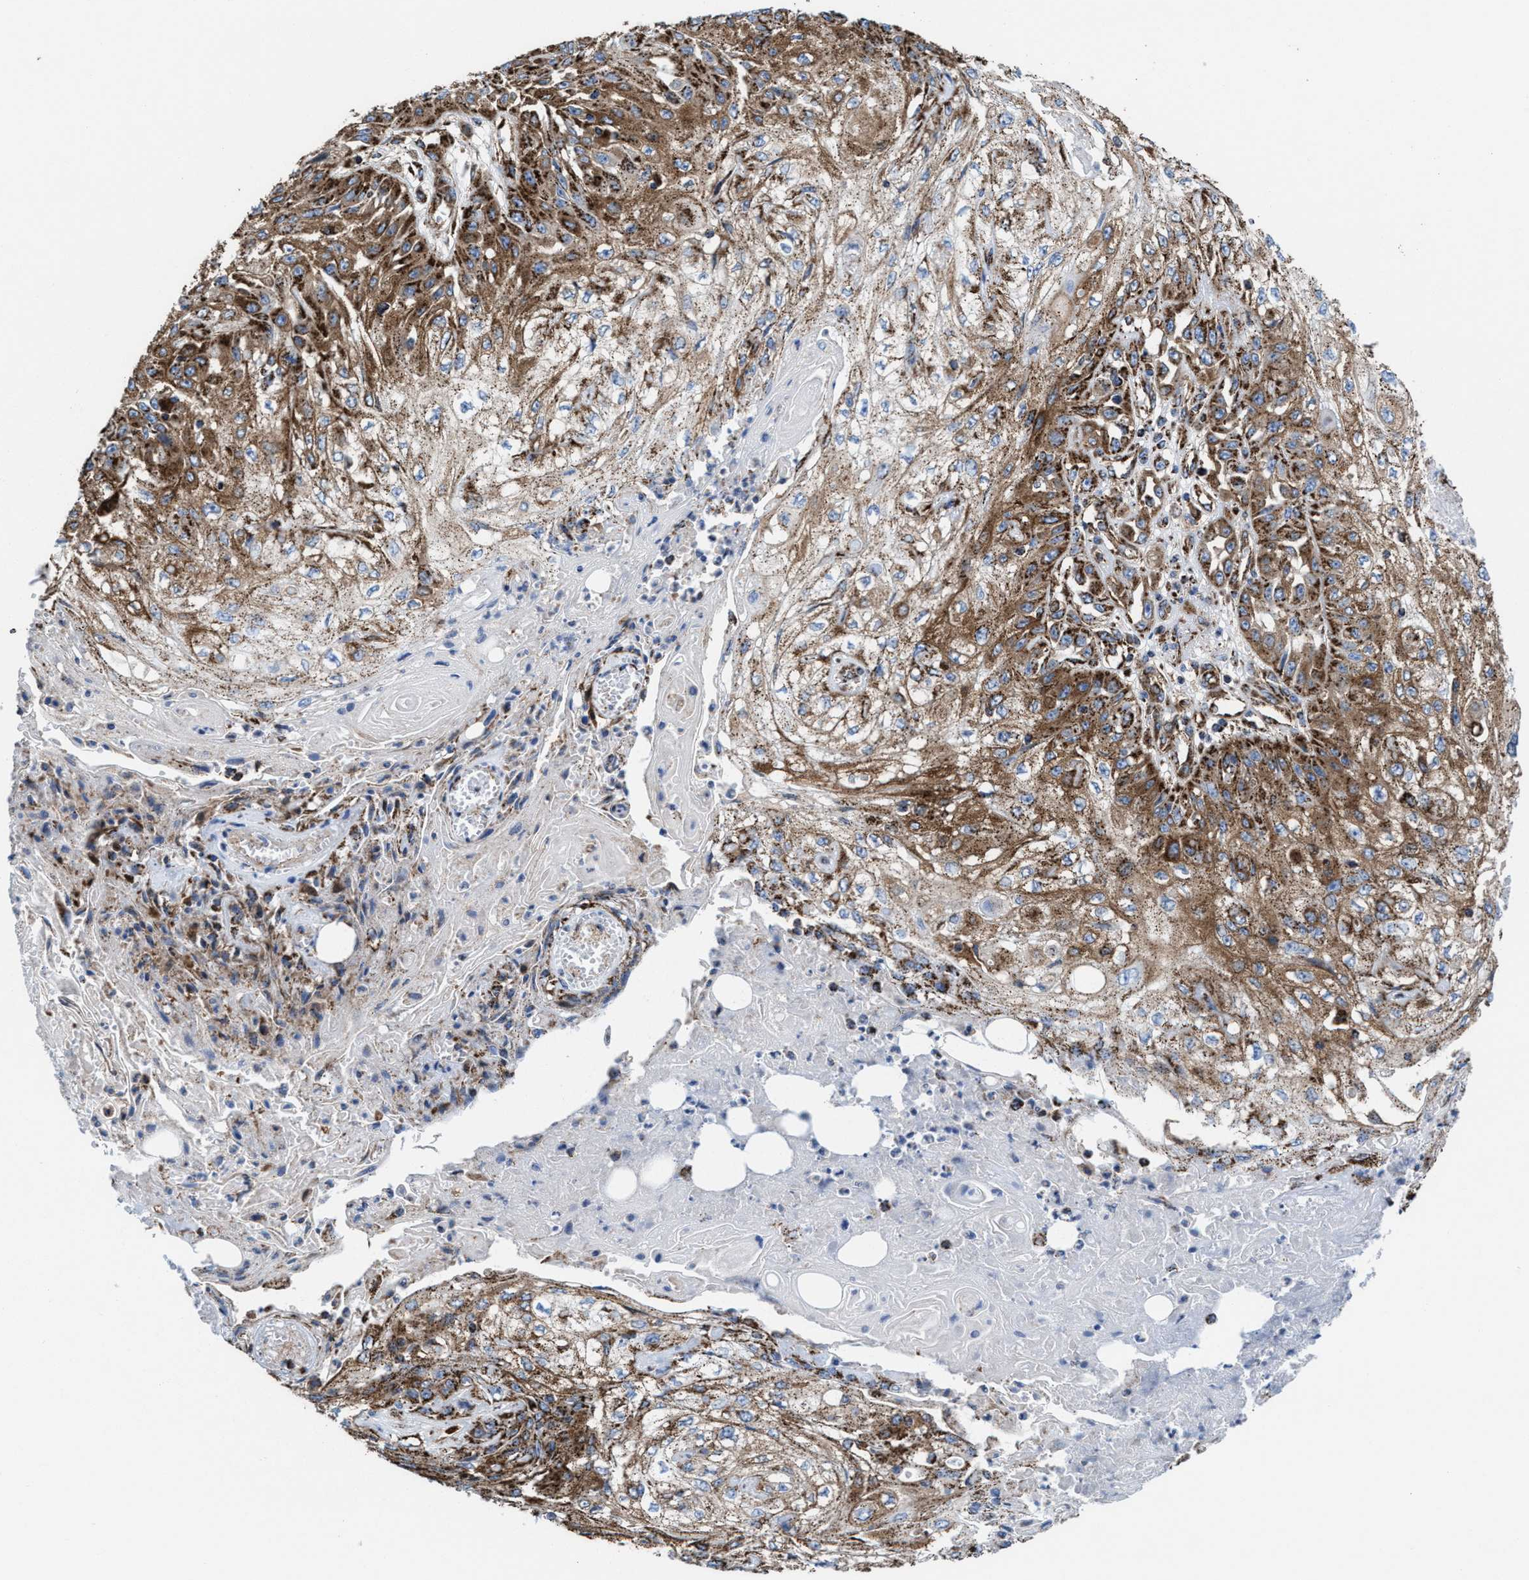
{"staining": {"intensity": "moderate", "quantity": ">75%", "location": "cytoplasmic/membranous"}, "tissue": "skin cancer", "cell_type": "Tumor cells", "image_type": "cancer", "snomed": [{"axis": "morphology", "description": "Squamous cell carcinoma, NOS"}, {"axis": "morphology", "description": "Squamous cell carcinoma, metastatic, NOS"}, {"axis": "topography", "description": "Skin"}, {"axis": "topography", "description": "Lymph node"}], "caption": "Protein analysis of skin cancer (squamous cell carcinoma) tissue displays moderate cytoplasmic/membranous positivity in approximately >75% of tumor cells.", "gene": "ECHS1", "patient": {"sex": "male", "age": 75}}